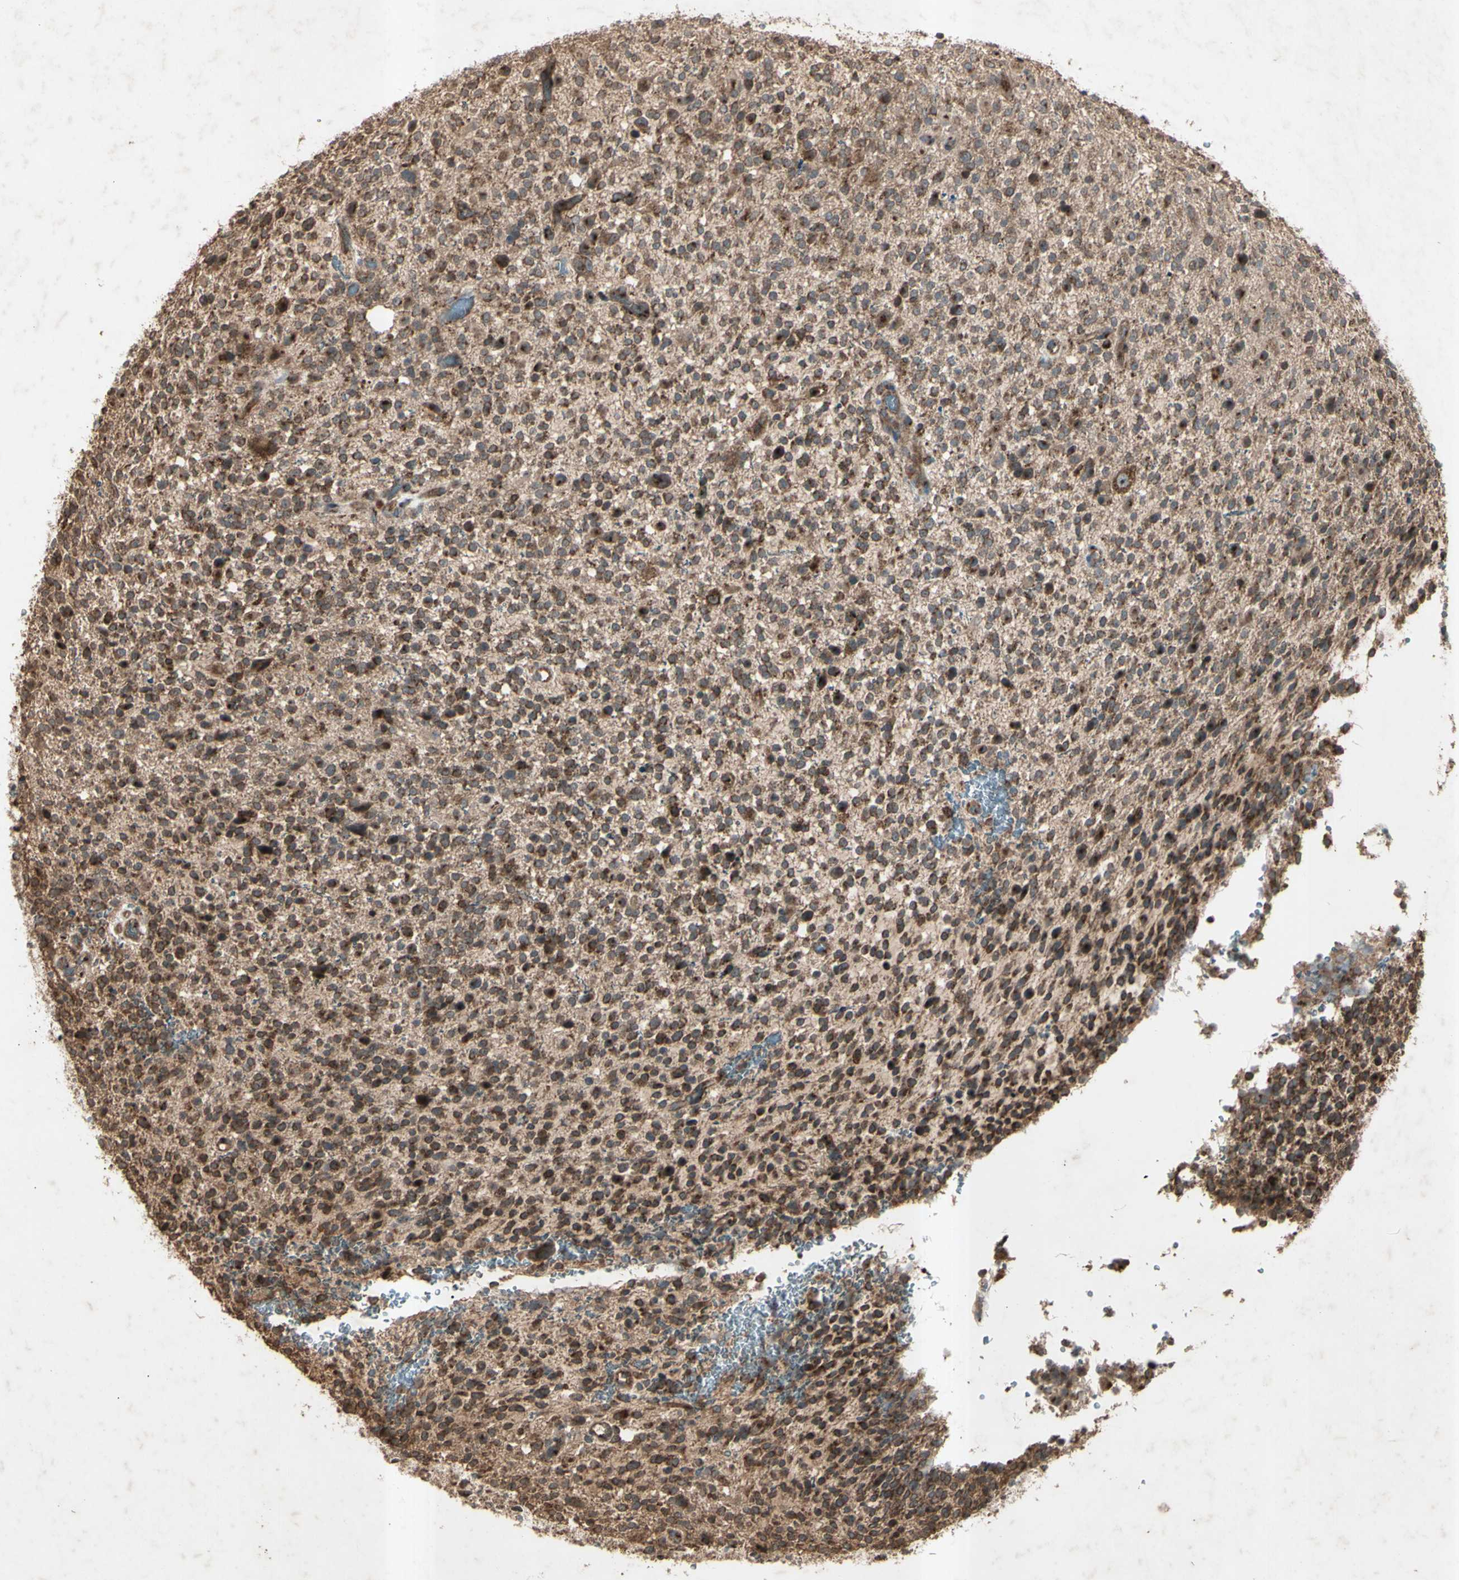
{"staining": {"intensity": "strong", "quantity": ">75%", "location": "cytoplasmic/membranous"}, "tissue": "glioma", "cell_type": "Tumor cells", "image_type": "cancer", "snomed": [{"axis": "morphology", "description": "Glioma, malignant, High grade"}, {"axis": "topography", "description": "Brain"}], "caption": "Immunohistochemistry (IHC) of human glioma demonstrates high levels of strong cytoplasmic/membranous staining in approximately >75% of tumor cells.", "gene": "AP1G1", "patient": {"sex": "male", "age": 48}}